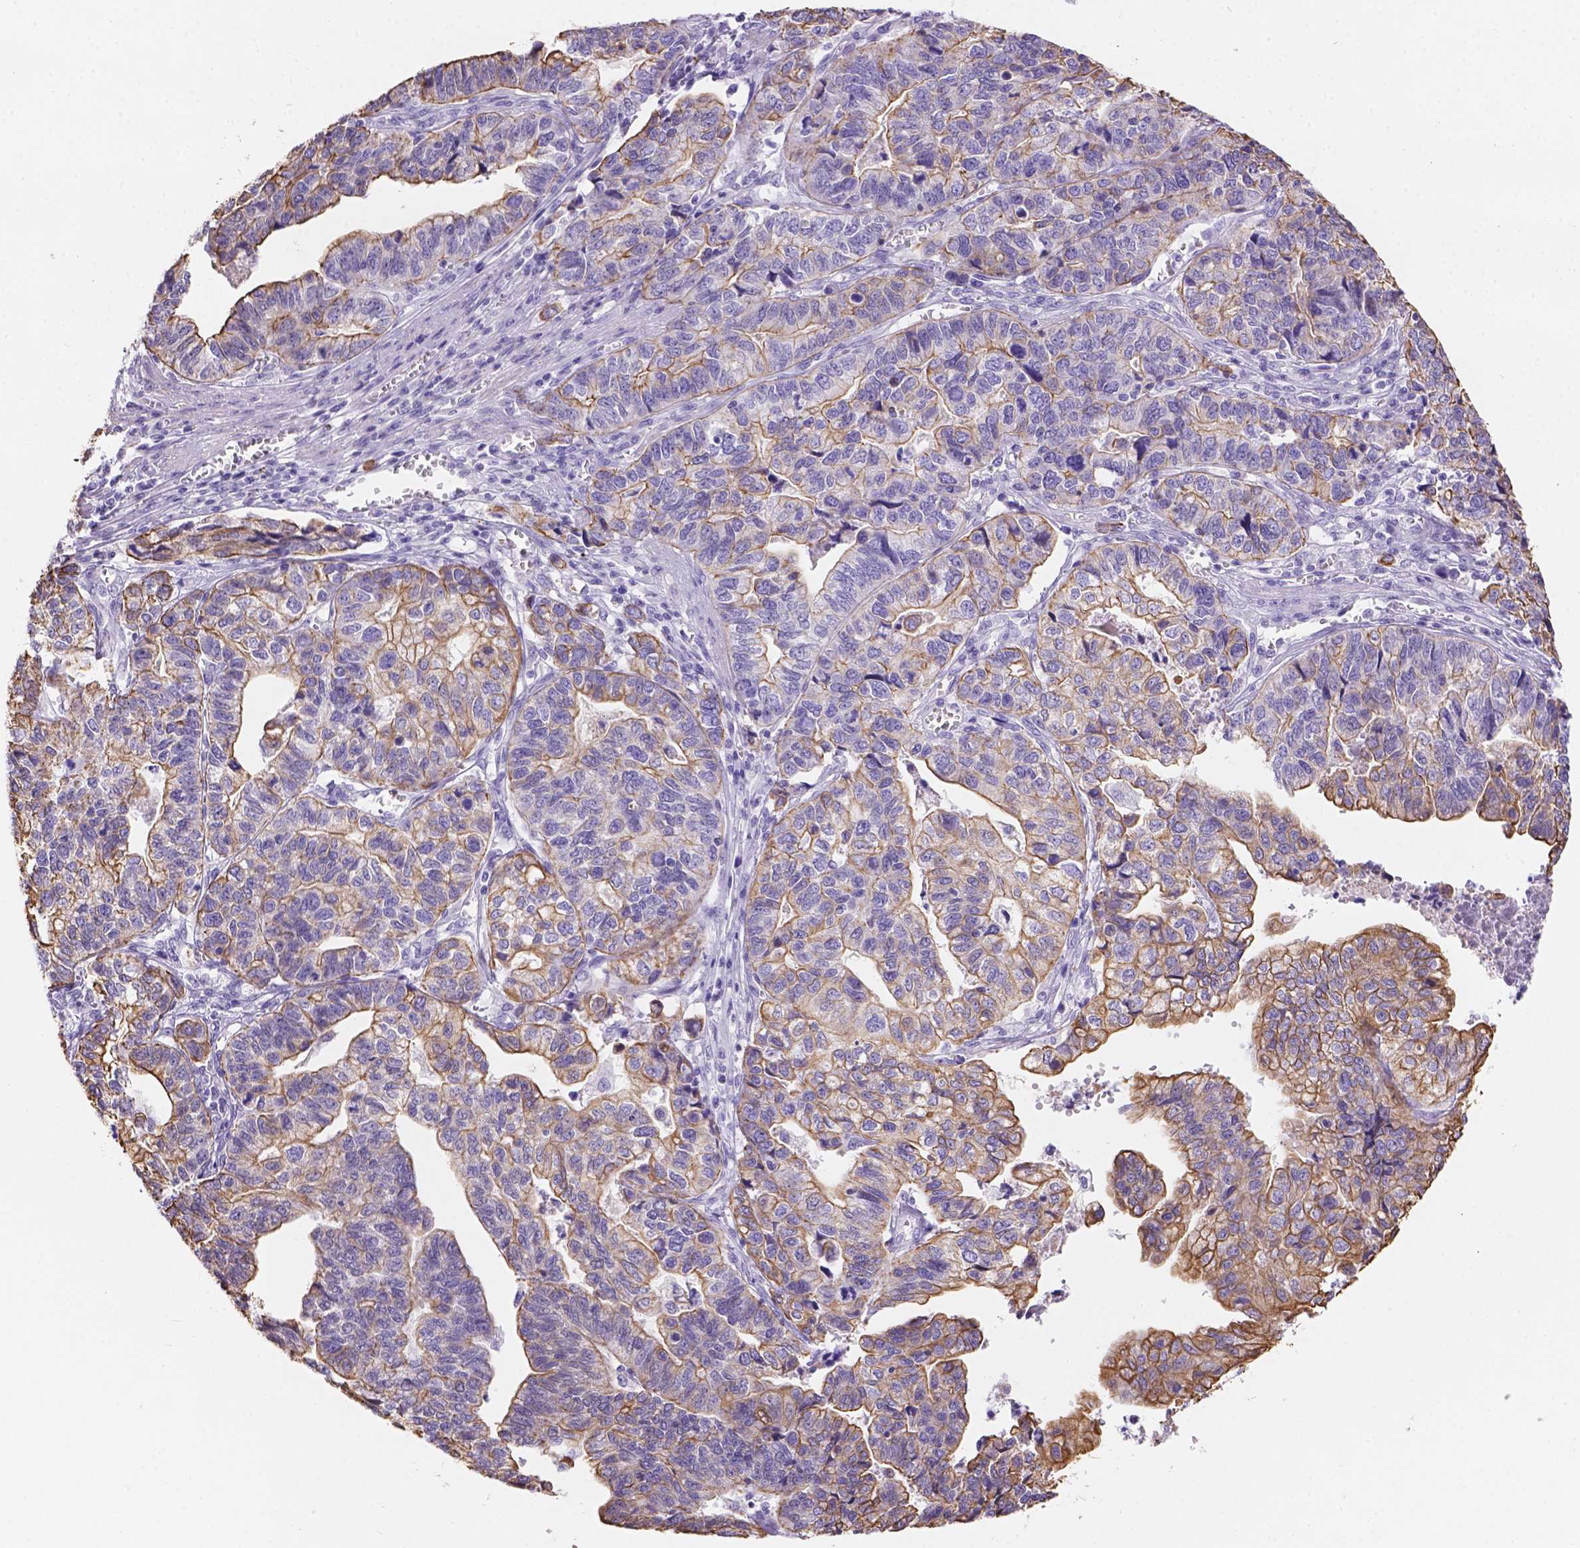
{"staining": {"intensity": "moderate", "quantity": ">75%", "location": "cytoplasmic/membranous"}, "tissue": "stomach cancer", "cell_type": "Tumor cells", "image_type": "cancer", "snomed": [{"axis": "morphology", "description": "Adenocarcinoma, NOS"}, {"axis": "topography", "description": "Stomach, upper"}], "caption": "Stomach cancer (adenocarcinoma) stained for a protein (brown) shows moderate cytoplasmic/membranous positive staining in about >75% of tumor cells.", "gene": "DMWD", "patient": {"sex": "female", "age": 67}}